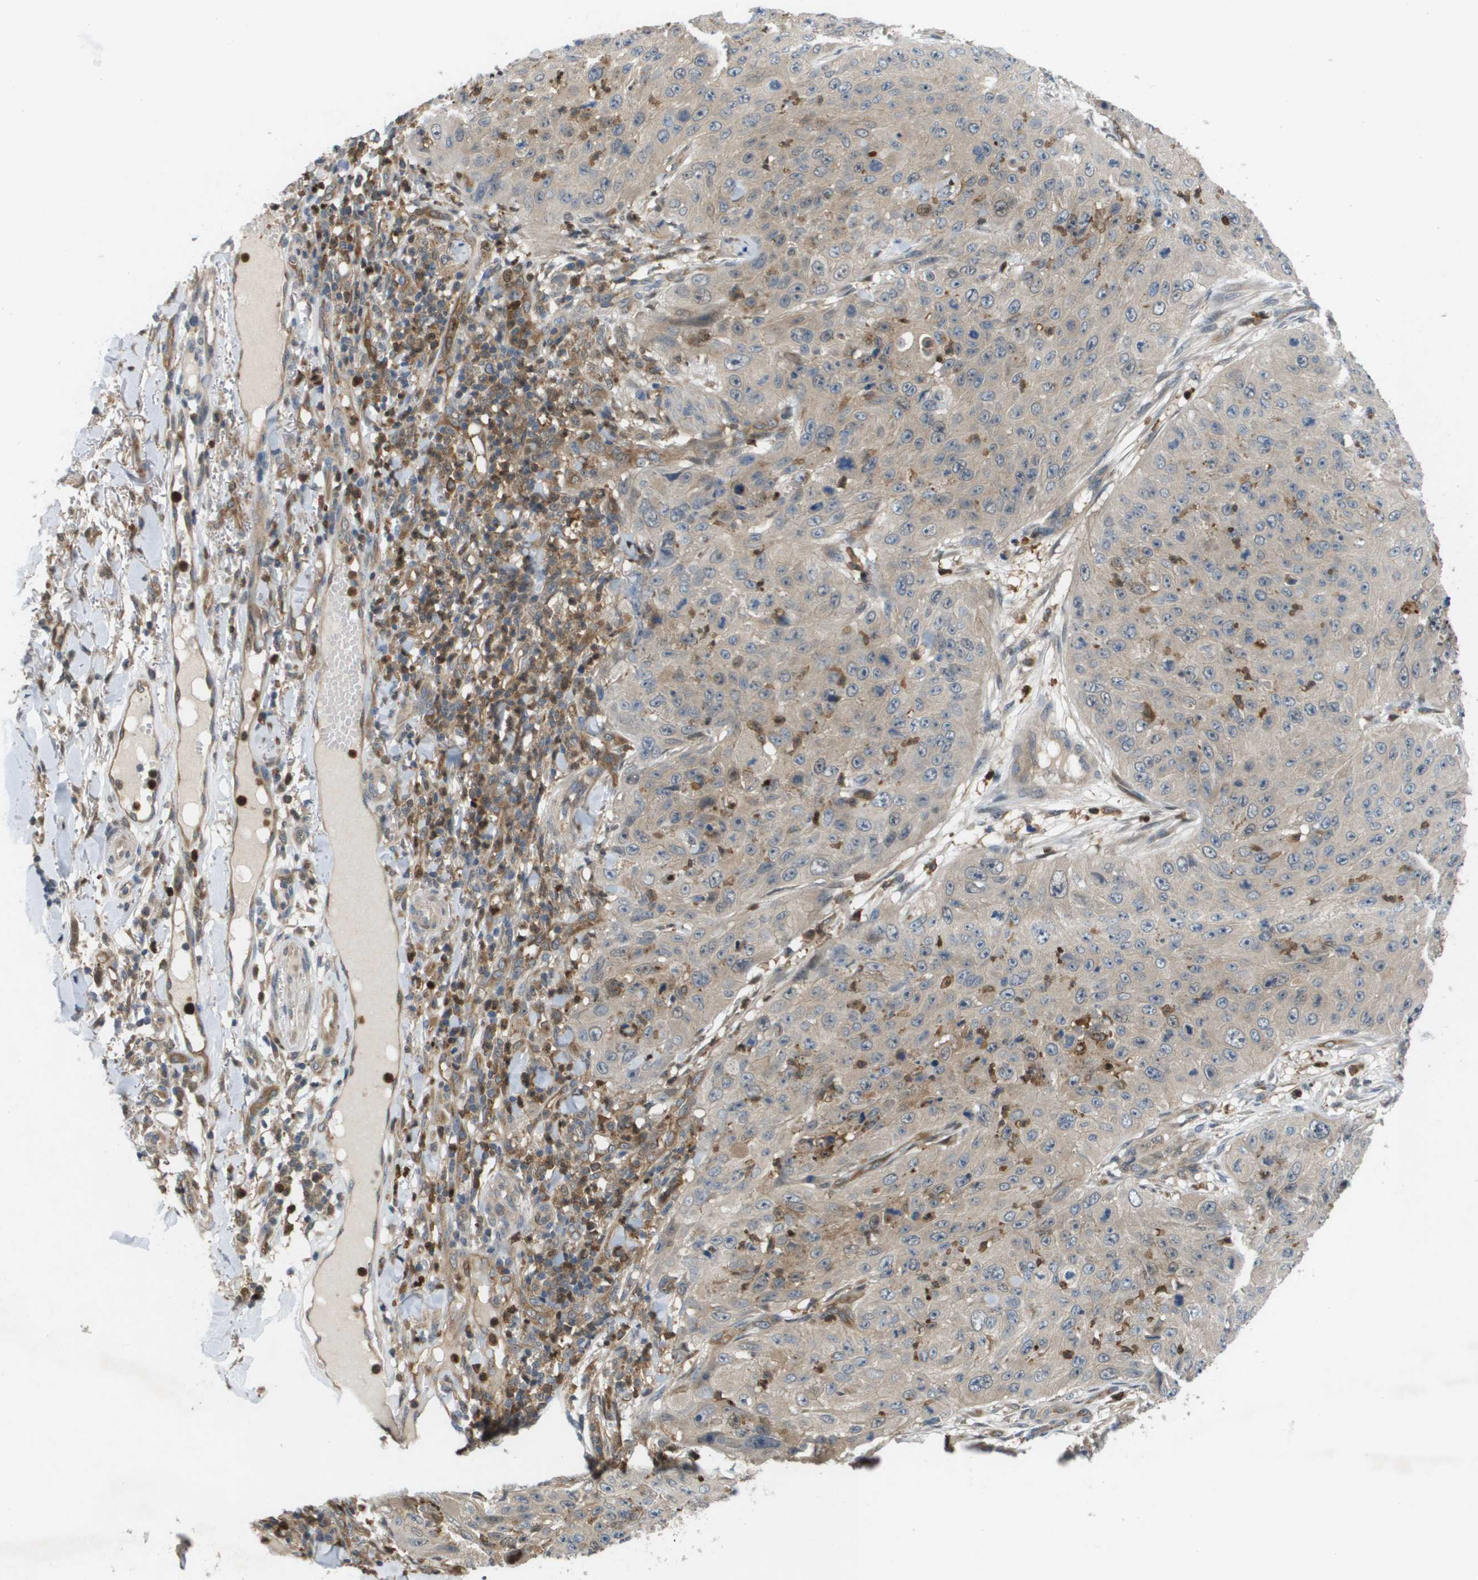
{"staining": {"intensity": "weak", "quantity": "<25%", "location": "cytoplasmic/membranous"}, "tissue": "skin cancer", "cell_type": "Tumor cells", "image_type": "cancer", "snomed": [{"axis": "morphology", "description": "Squamous cell carcinoma, NOS"}, {"axis": "topography", "description": "Skin"}], "caption": "Tumor cells show no significant protein expression in squamous cell carcinoma (skin).", "gene": "PALD1", "patient": {"sex": "female", "age": 80}}